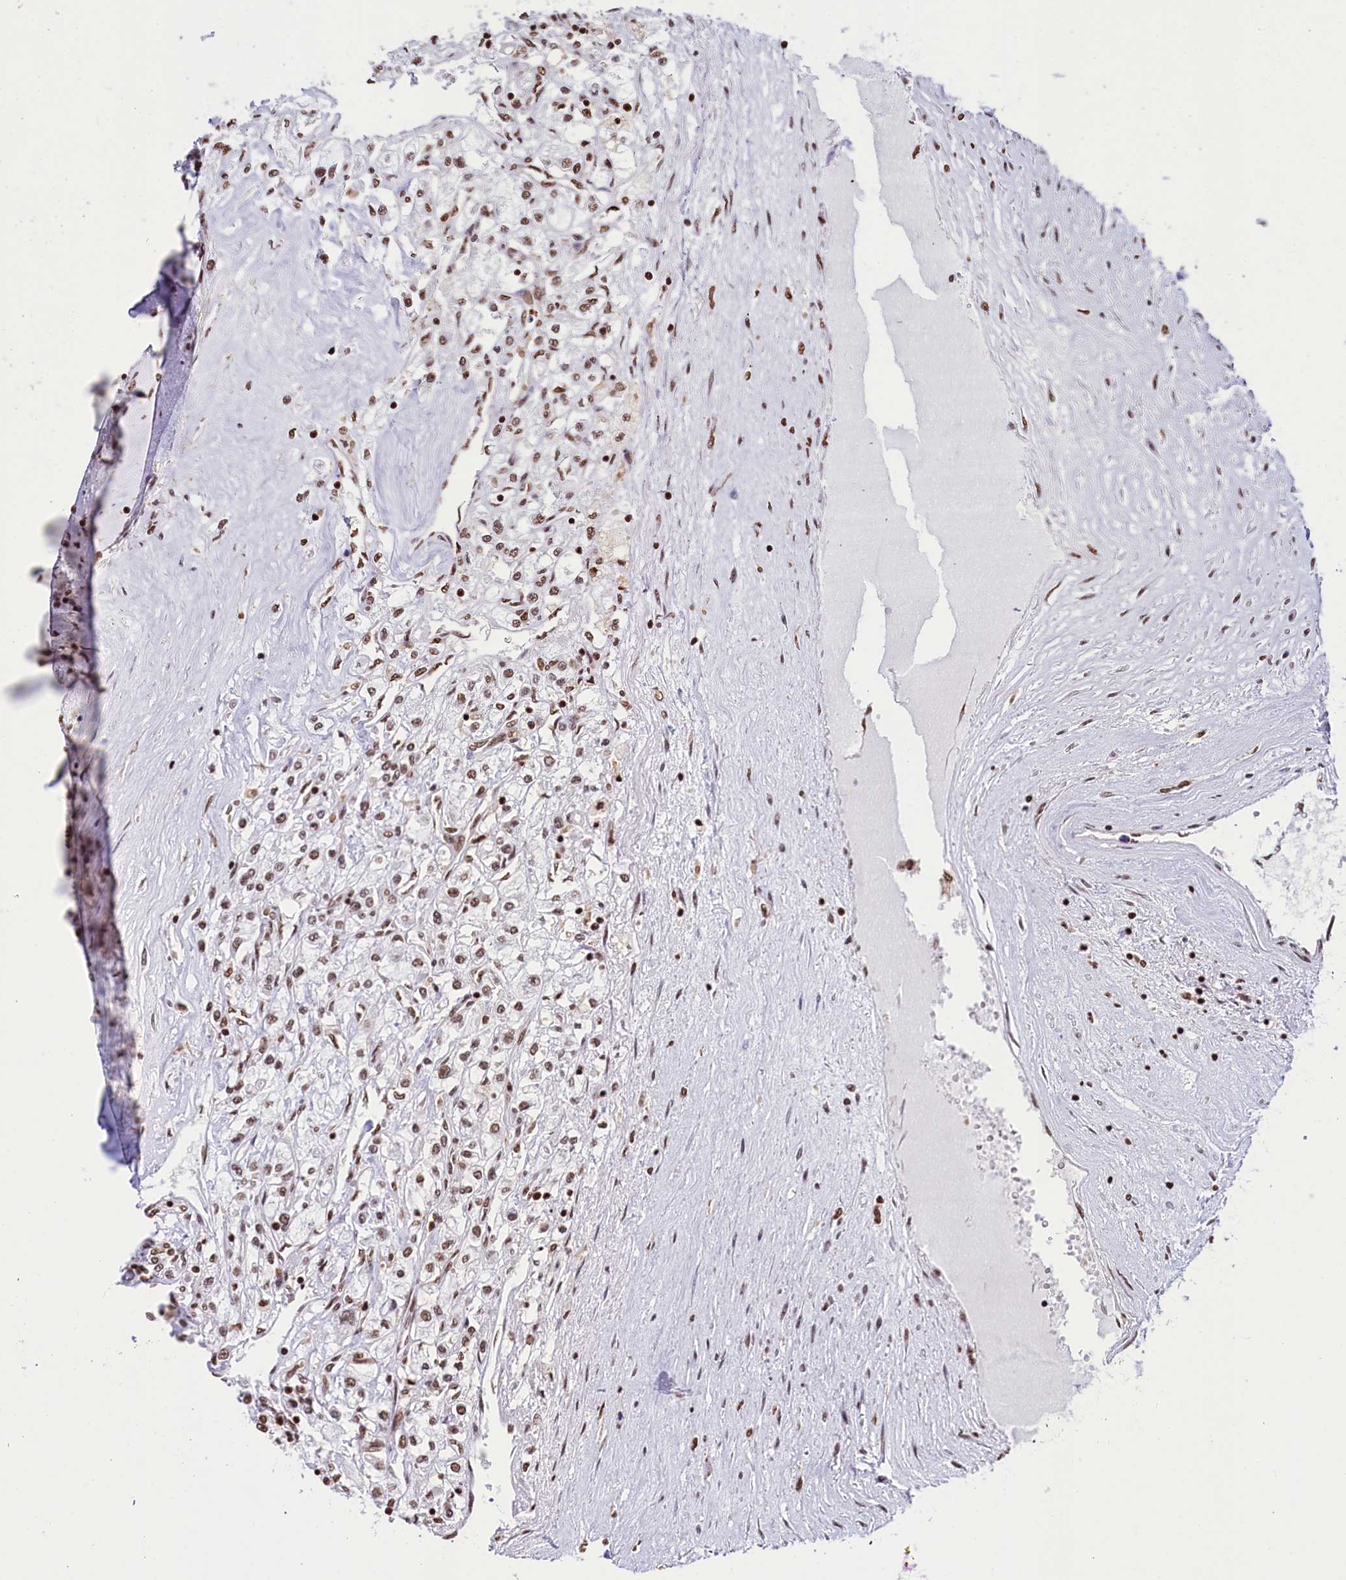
{"staining": {"intensity": "moderate", "quantity": ">75%", "location": "nuclear"}, "tissue": "renal cancer", "cell_type": "Tumor cells", "image_type": "cancer", "snomed": [{"axis": "morphology", "description": "Adenocarcinoma, NOS"}, {"axis": "topography", "description": "Kidney"}], "caption": "The image reveals a brown stain indicating the presence of a protein in the nuclear of tumor cells in renal cancer (adenocarcinoma).", "gene": "SNRPD2", "patient": {"sex": "male", "age": 80}}